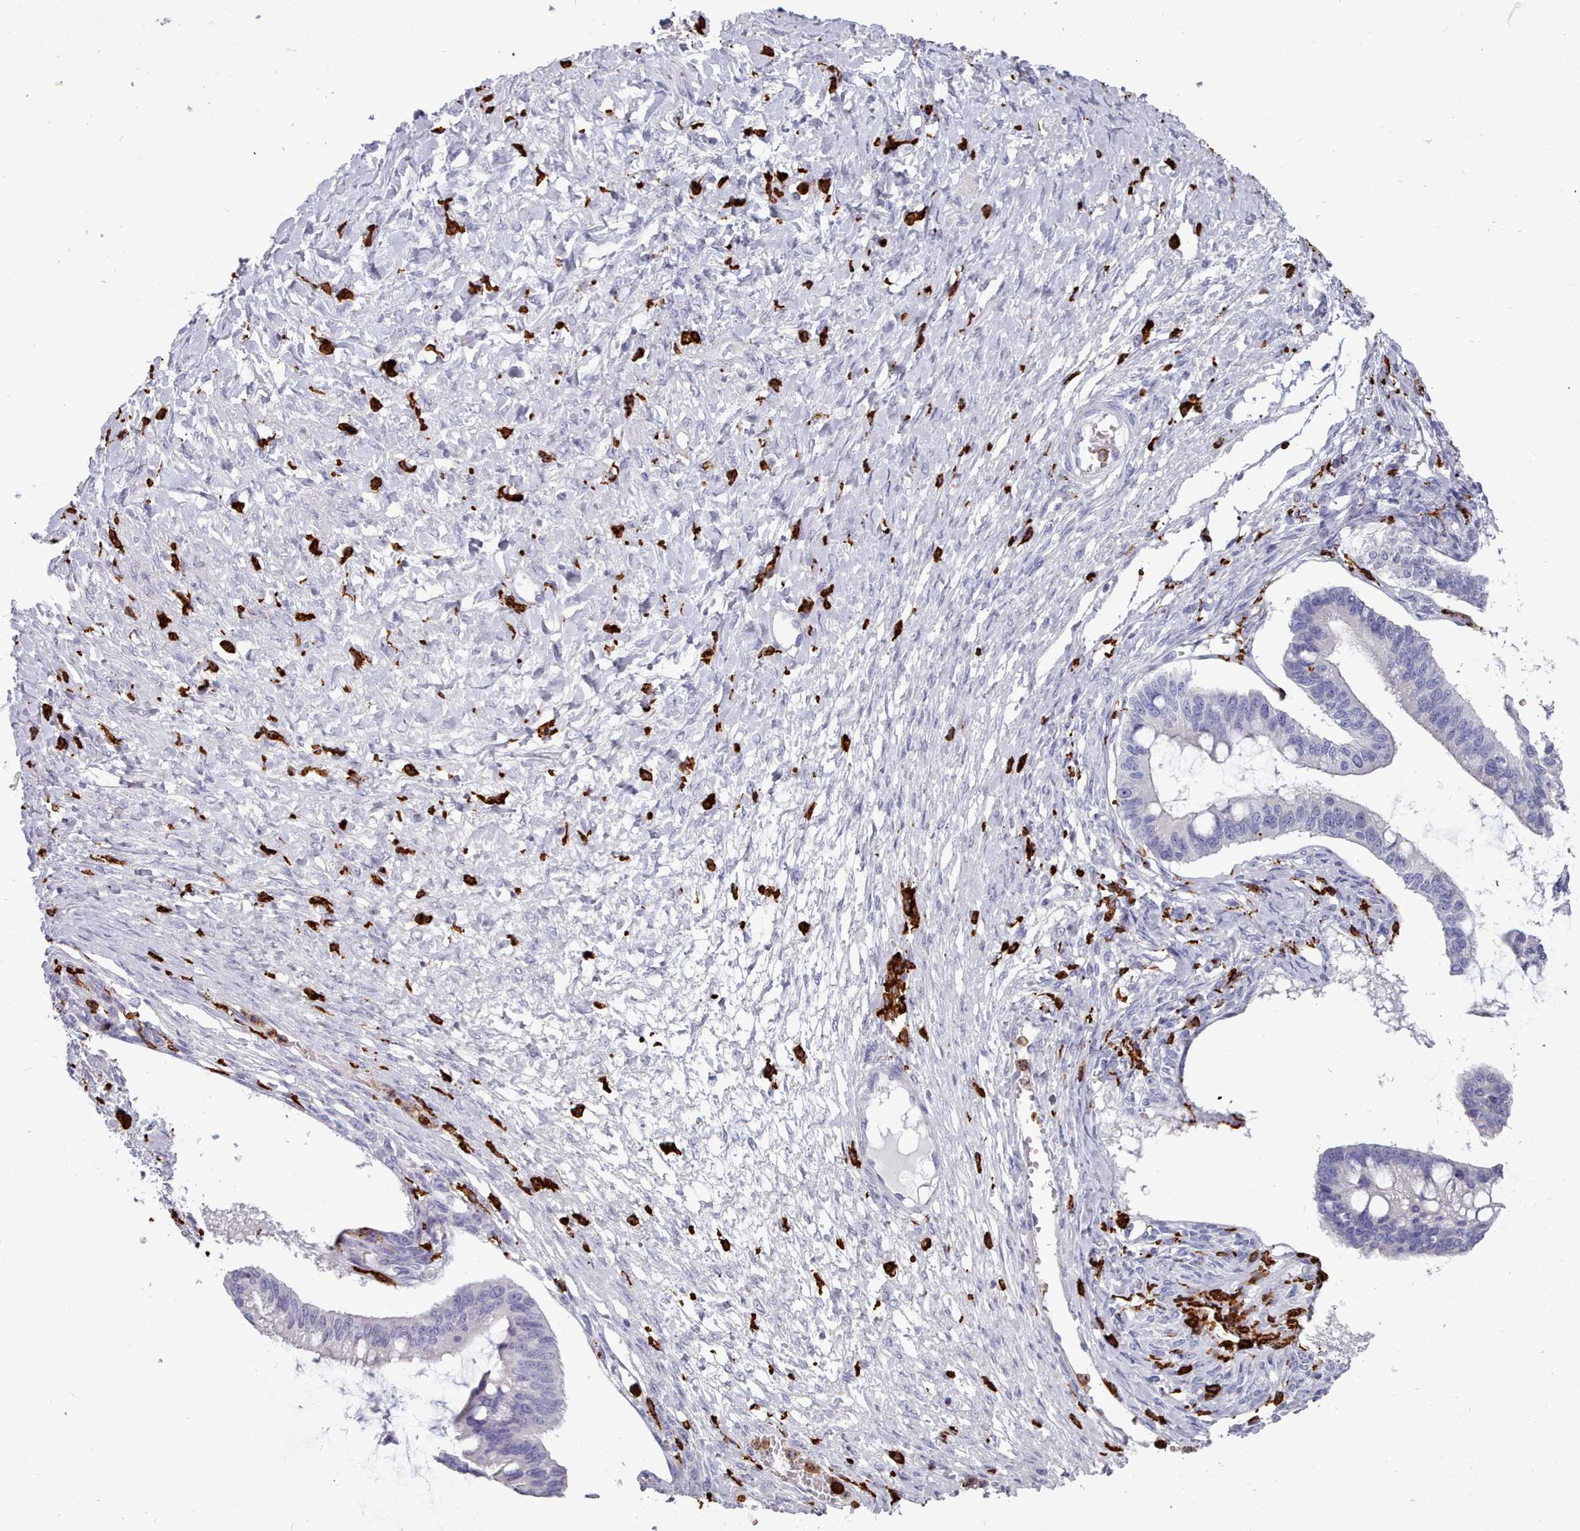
{"staining": {"intensity": "negative", "quantity": "none", "location": "none"}, "tissue": "ovarian cancer", "cell_type": "Tumor cells", "image_type": "cancer", "snomed": [{"axis": "morphology", "description": "Cystadenocarcinoma, mucinous, NOS"}, {"axis": "topography", "description": "Ovary"}], "caption": "The immunohistochemistry (IHC) photomicrograph has no significant expression in tumor cells of ovarian cancer (mucinous cystadenocarcinoma) tissue. (DAB (3,3'-diaminobenzidine) immunohistochemistry with hematoxylin counter stain).", "gene": "AIF1", "patient": {"sex": "female", "age": 73}}